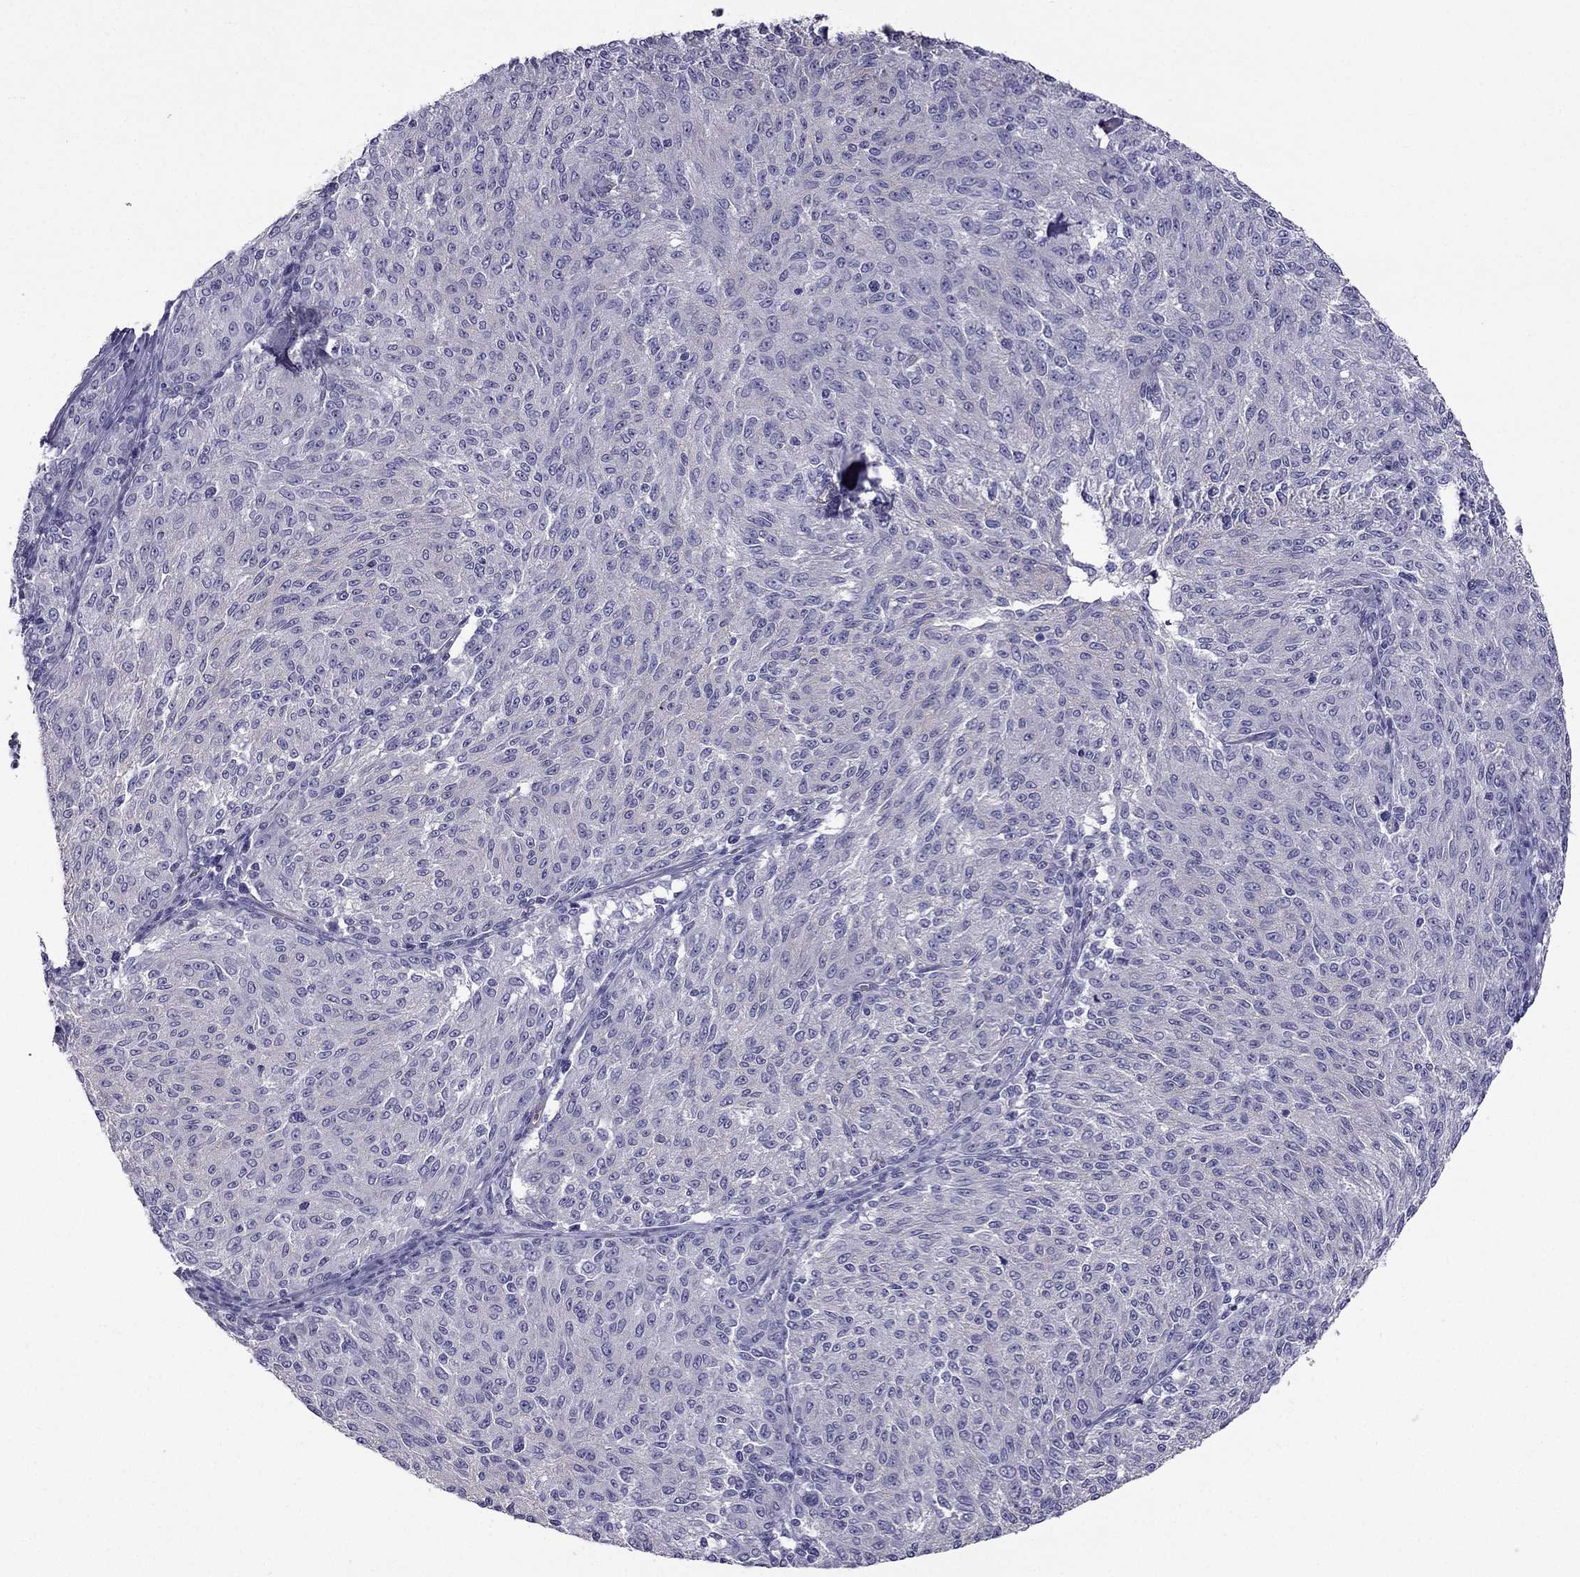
{"staining": {"intensity": "negative", "quantity": "none", "location": "none"}, "tissue": "melanoma", "cell_type": "Tumor cells", "image_type": "cancer", "snomed": [{"axis": "morphology", "description": "Malignant melanoma, NOS"}, {"axis": "topography", "description": "Skin"}], "caption": "Protein analysis of malignant melanoma demonstrates no significant staining in tumor cells. (DAB (3,3'-diaminobenzidine) immunohistochemistry (IHC) visualized using brightfield microscopy, high magnification).", "gene": "STOML3", "patient": {"sex": "female", "age": 72}}